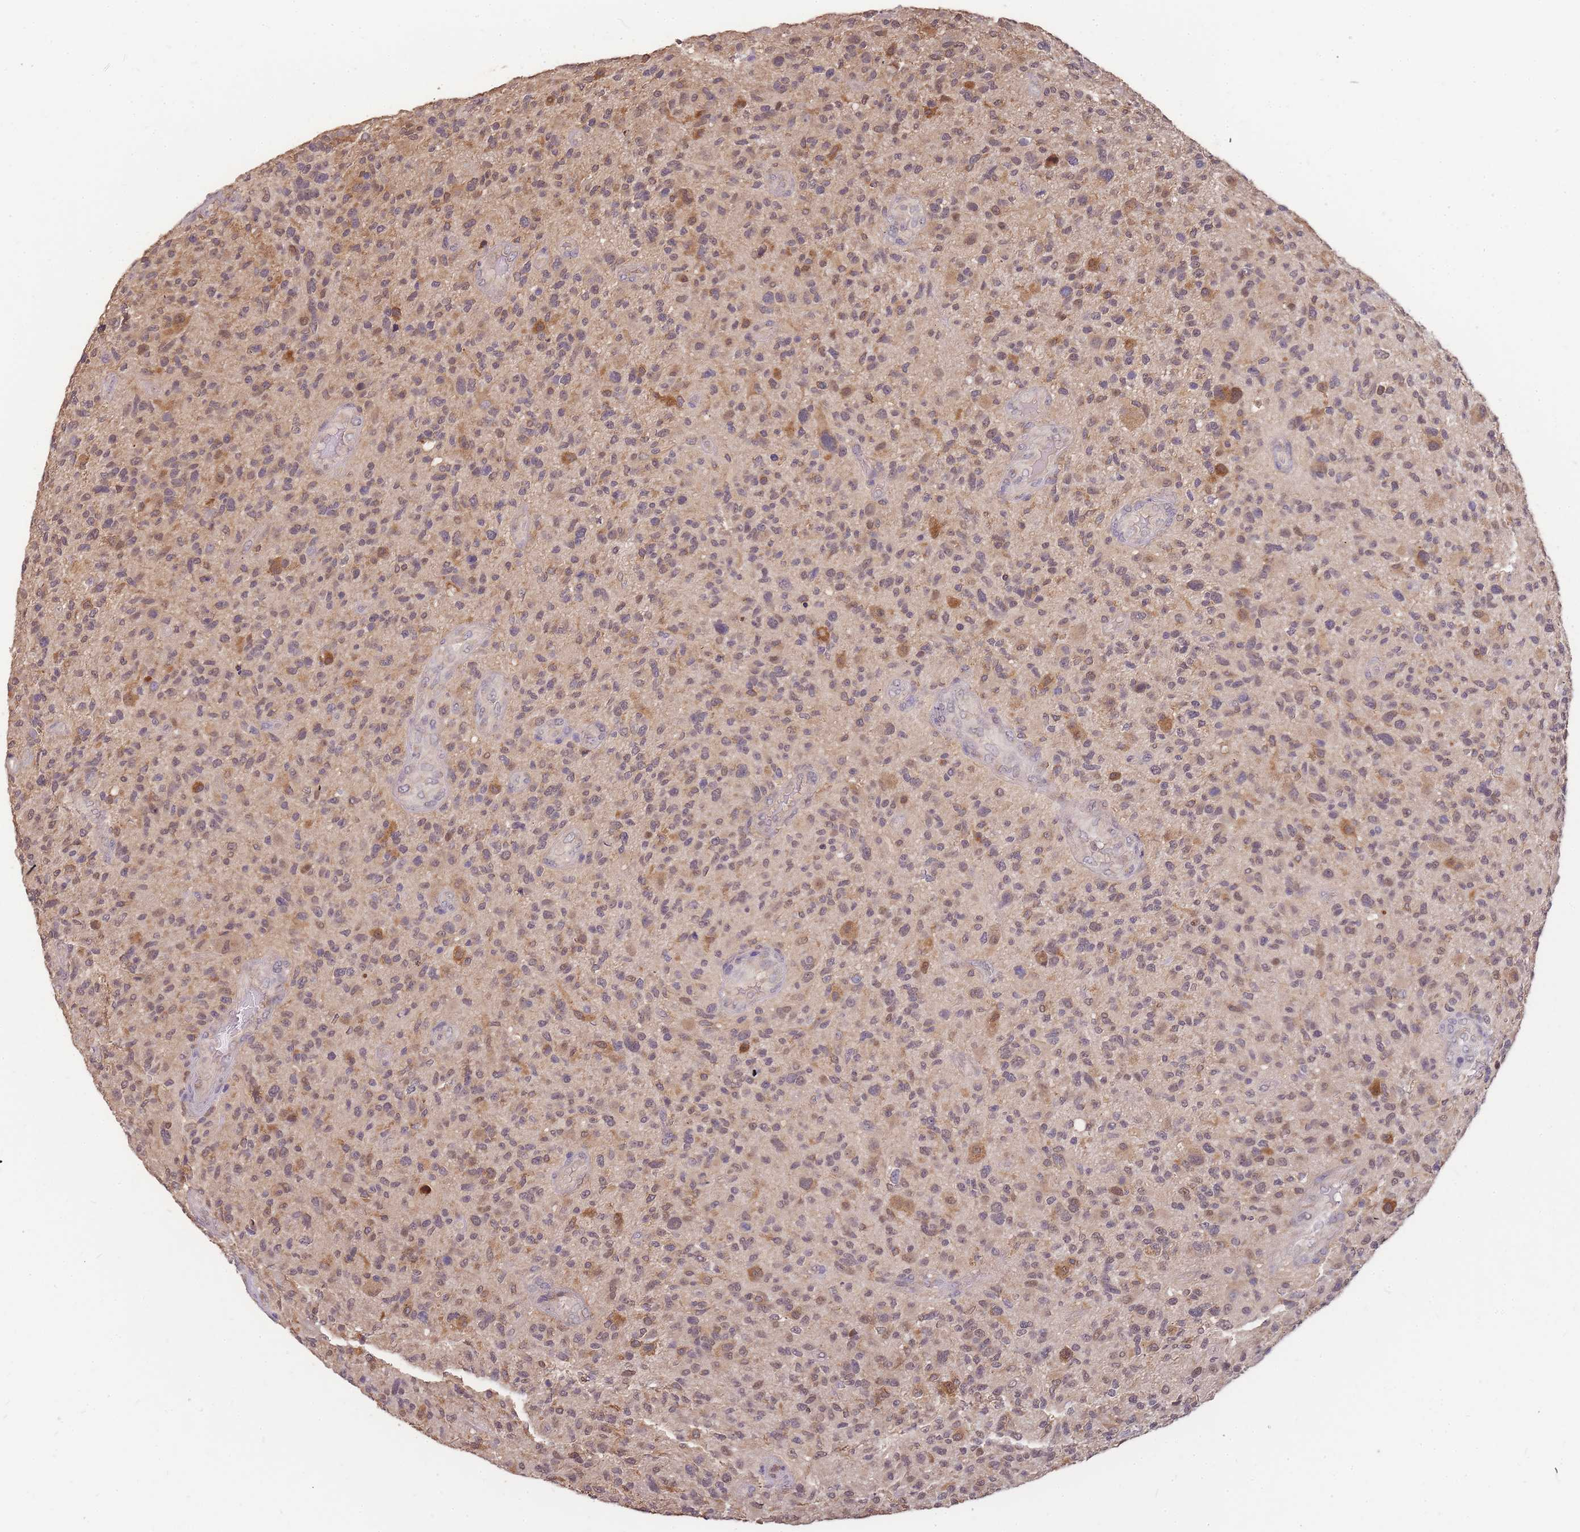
{"staining": {"intensity": "moderate", "quantity": "25%-75%", "location": "cytoplasmic/membranous,nuclear"}, "tissue": "glioma", "cell_type": "Tumor cells", "image_type": "cancer", "snomed": [{"axis": "morphology", "description": "Glioma, malignant, High grade"}, {"axis": "topography", "description": "Brain"}], "caption": "A high-resolution micrograph shows immunohistochemistry (IHC) staining of malignant glioma (high-grade), which displays moderate cytoplasmic/membranous and nuclear positivity in approximately 25%-75% of tumor cells. (Brightfield microscopy of DAB IHC at high magnification).", "gene": "CDKN2AIPNL", "patient": {"sex": "male", "age": 47}}